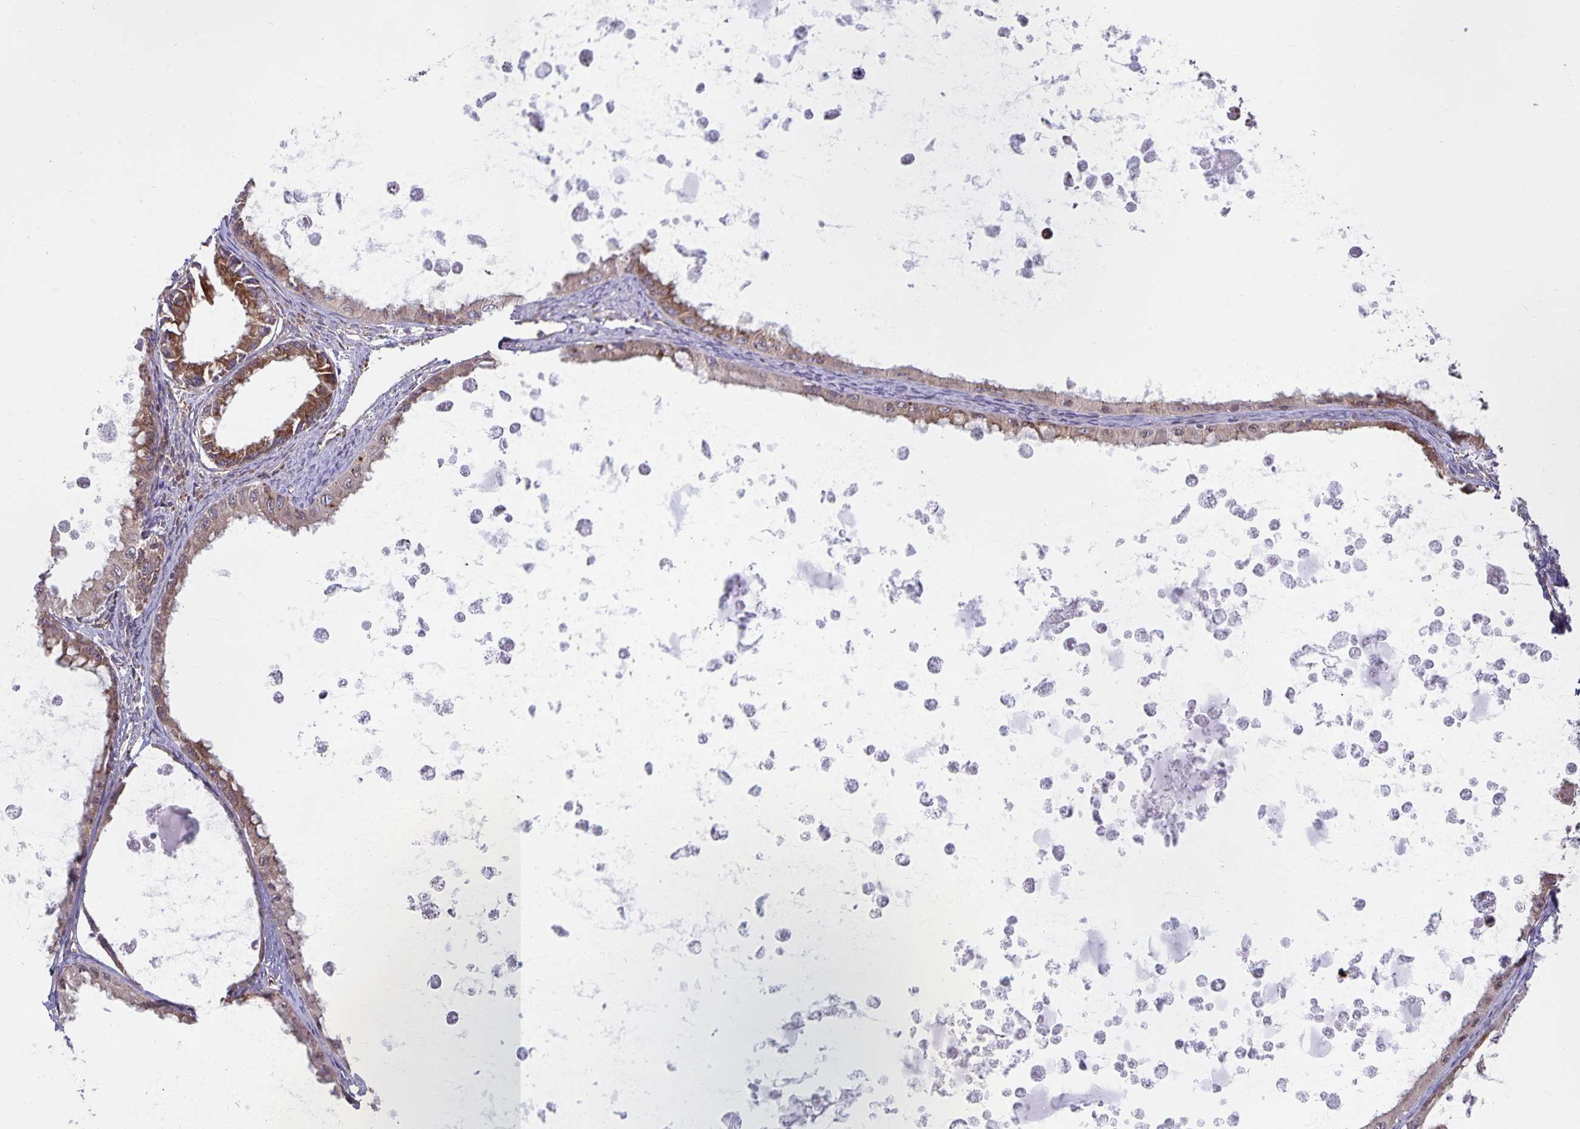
{"staining": {"intensity": "moderate", "quantity": ">75%", "location": "cytoplasmic/membranous"}, "tissue": "ovarian cancer", "cell_type": "Tumor cells", "image_type": "cancer", "snomed": [{"axis": "morphology", "description": "Cystadenocarcinoma, mucinous, NOS"}, {"axis": "topography", "description": "Ovary"}], "caption": "The immunohistochemical stain shows moderate cytoplasmic/membranous expression in tumor cells of ovarian cancer (mucinous cystadenocarcinoma) tissue.", "gene": "SEC62", "patient": {"sex": "female", "age": 64}}